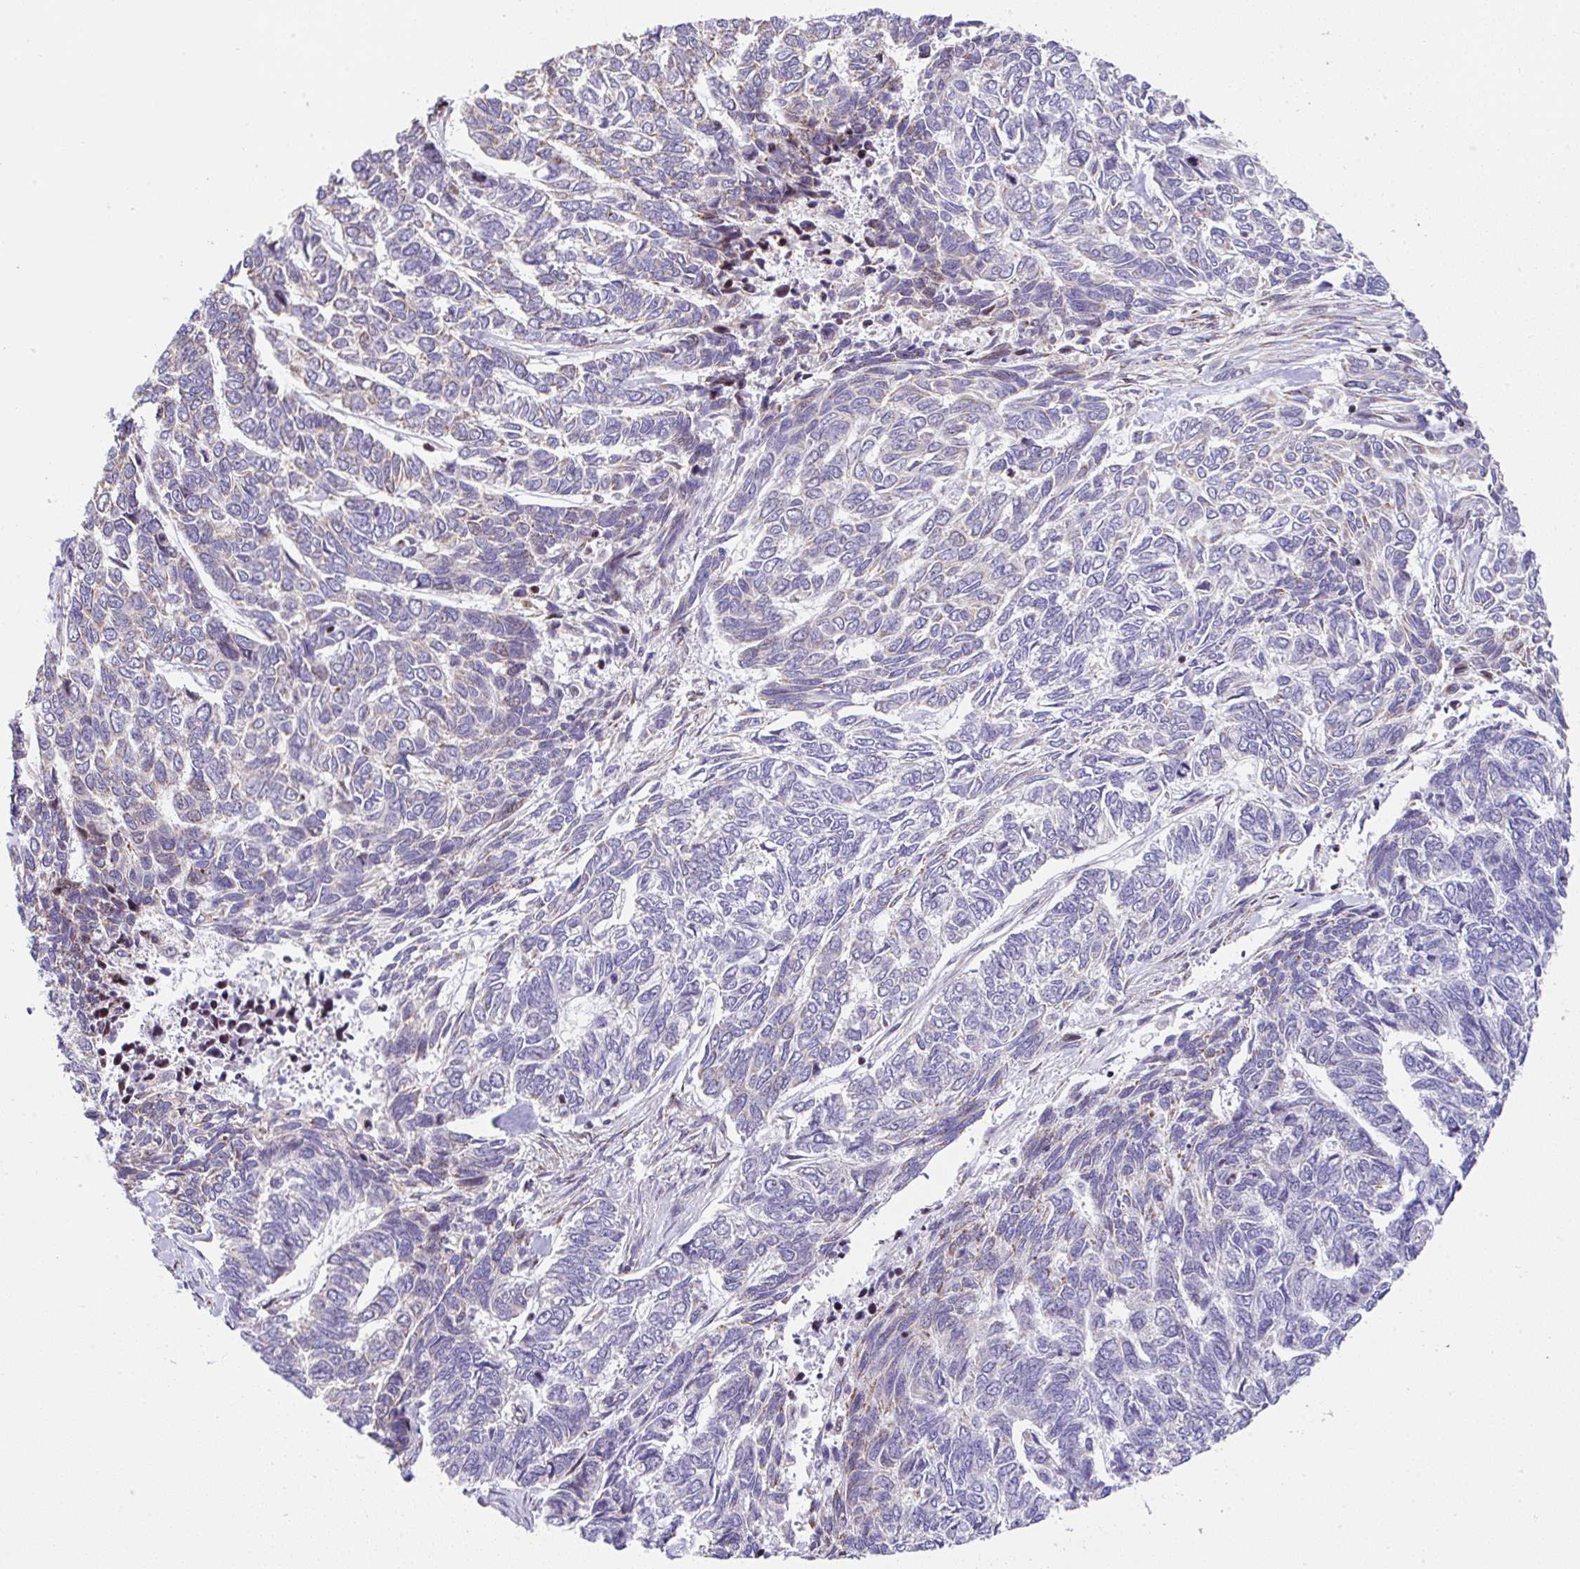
{"staining": {"intensity": "negative", "quantity": "none", "location": "none"}, "tissue": "skin cancer", "cell_type": "Tumor cells", "image_type": "cancer", "snomed": [{"axis": "morphology", "description": "Basal cell carcinoma"}, {"axis": "topography", "description": "Skin"}], "caption": "High power microscopy micrograph of an immunohistochemistry (IHC) image of skin cancer, revealing no significant expression in tumor cells.", "gene": "FIGNL1", "patient": {"sex": "female", "age": 65}}